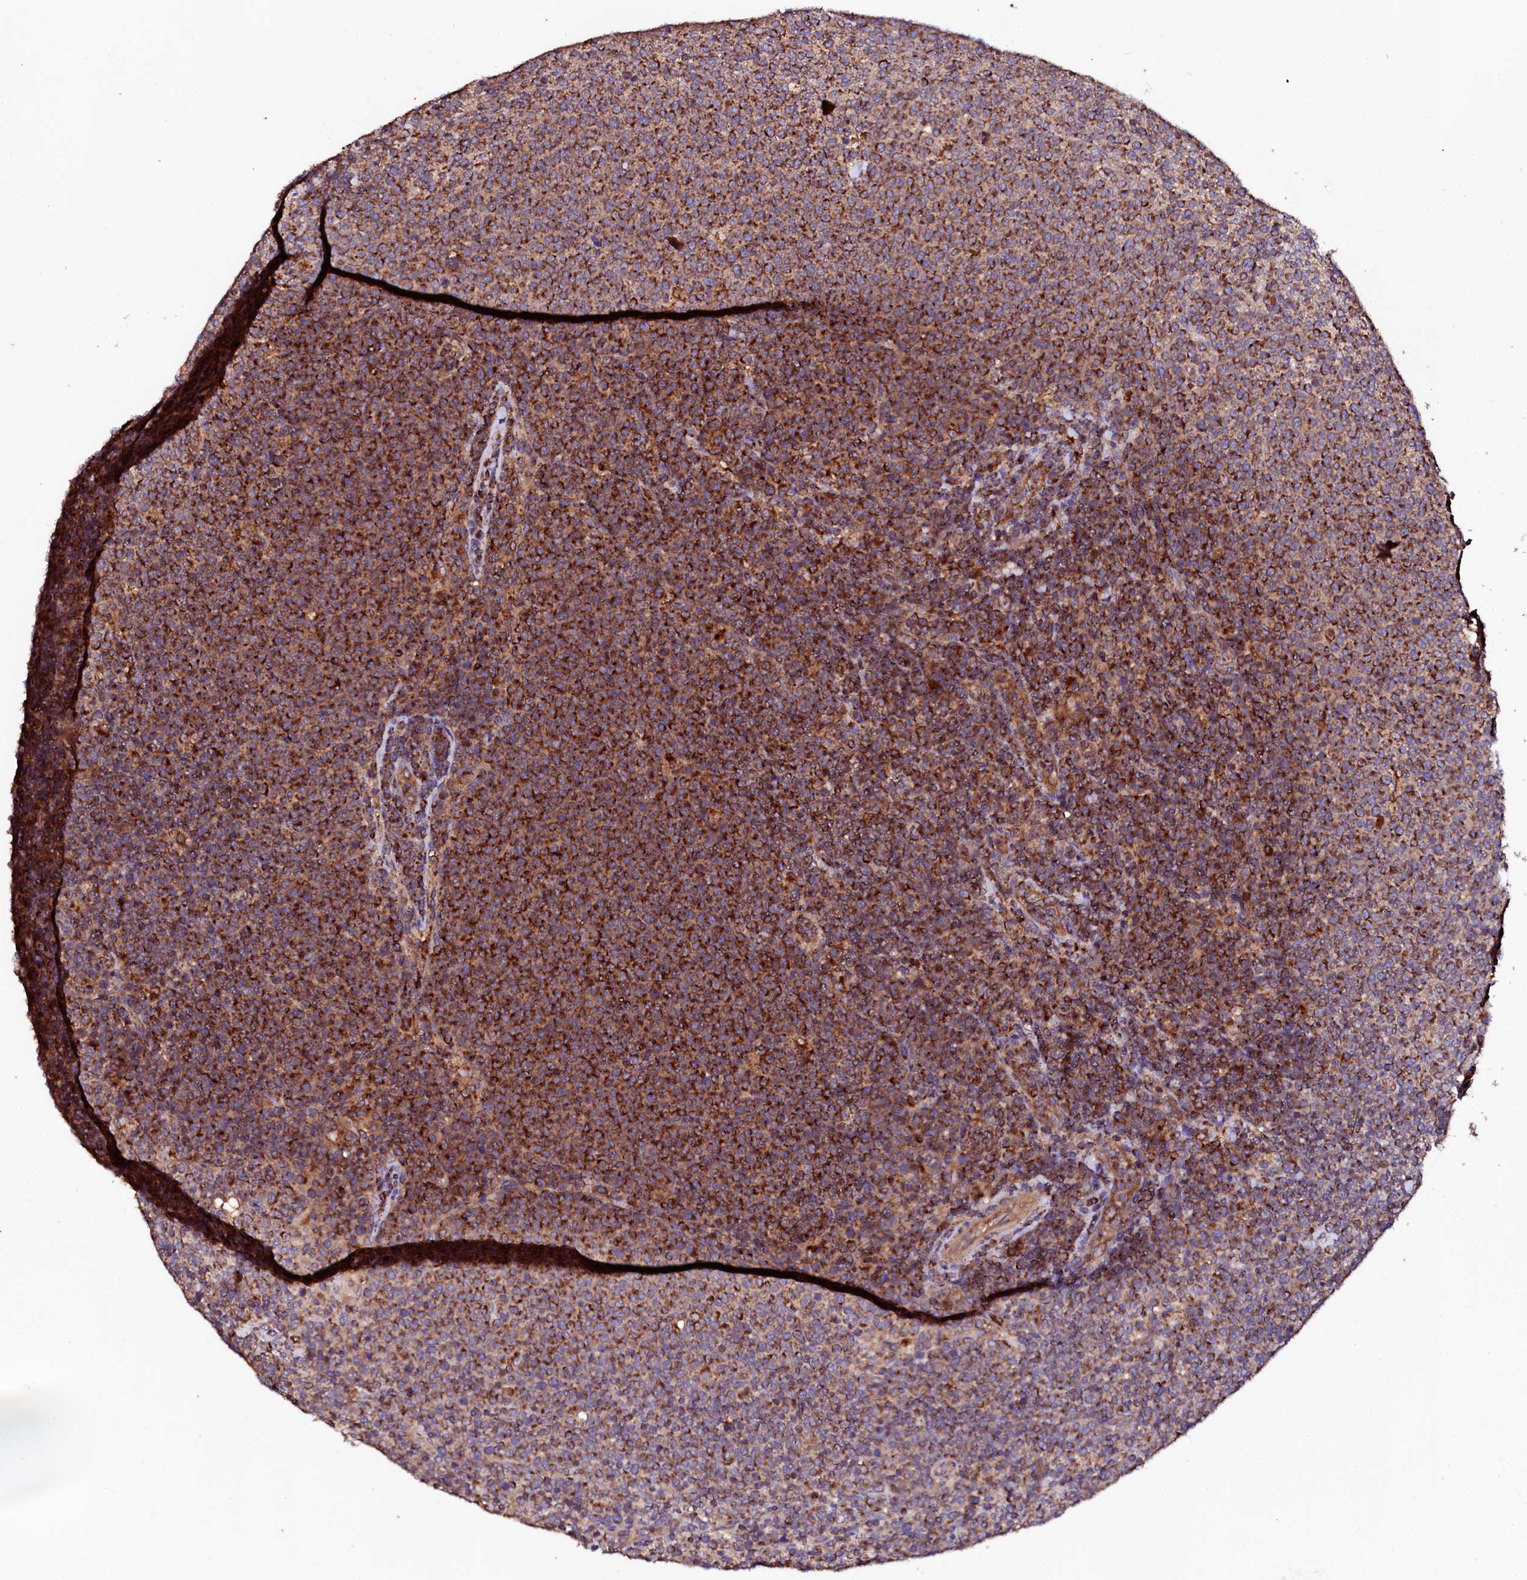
{"staining": {"intensity": "strong", "quantity": ">75%", "location": "cytoplasmic/membranous"}, "tissue": "lymphoma", "cell_type": "Tumor cells", "image_type": "cancer", "snomed": [{"axis": "morphology", "description": "Malignant lymphoma, non-Hodgkin's type, High grade"}, {"axis": "topography", "description": "Lymph node"}], "caption": "The micrograph displays staining of lymphoma, revealing strong cytoplasmic/membranous protein staining (brown color) within tumor cells.", "gene": "ST3GAL1", "patient": {"sex": "male", "age": 61}}